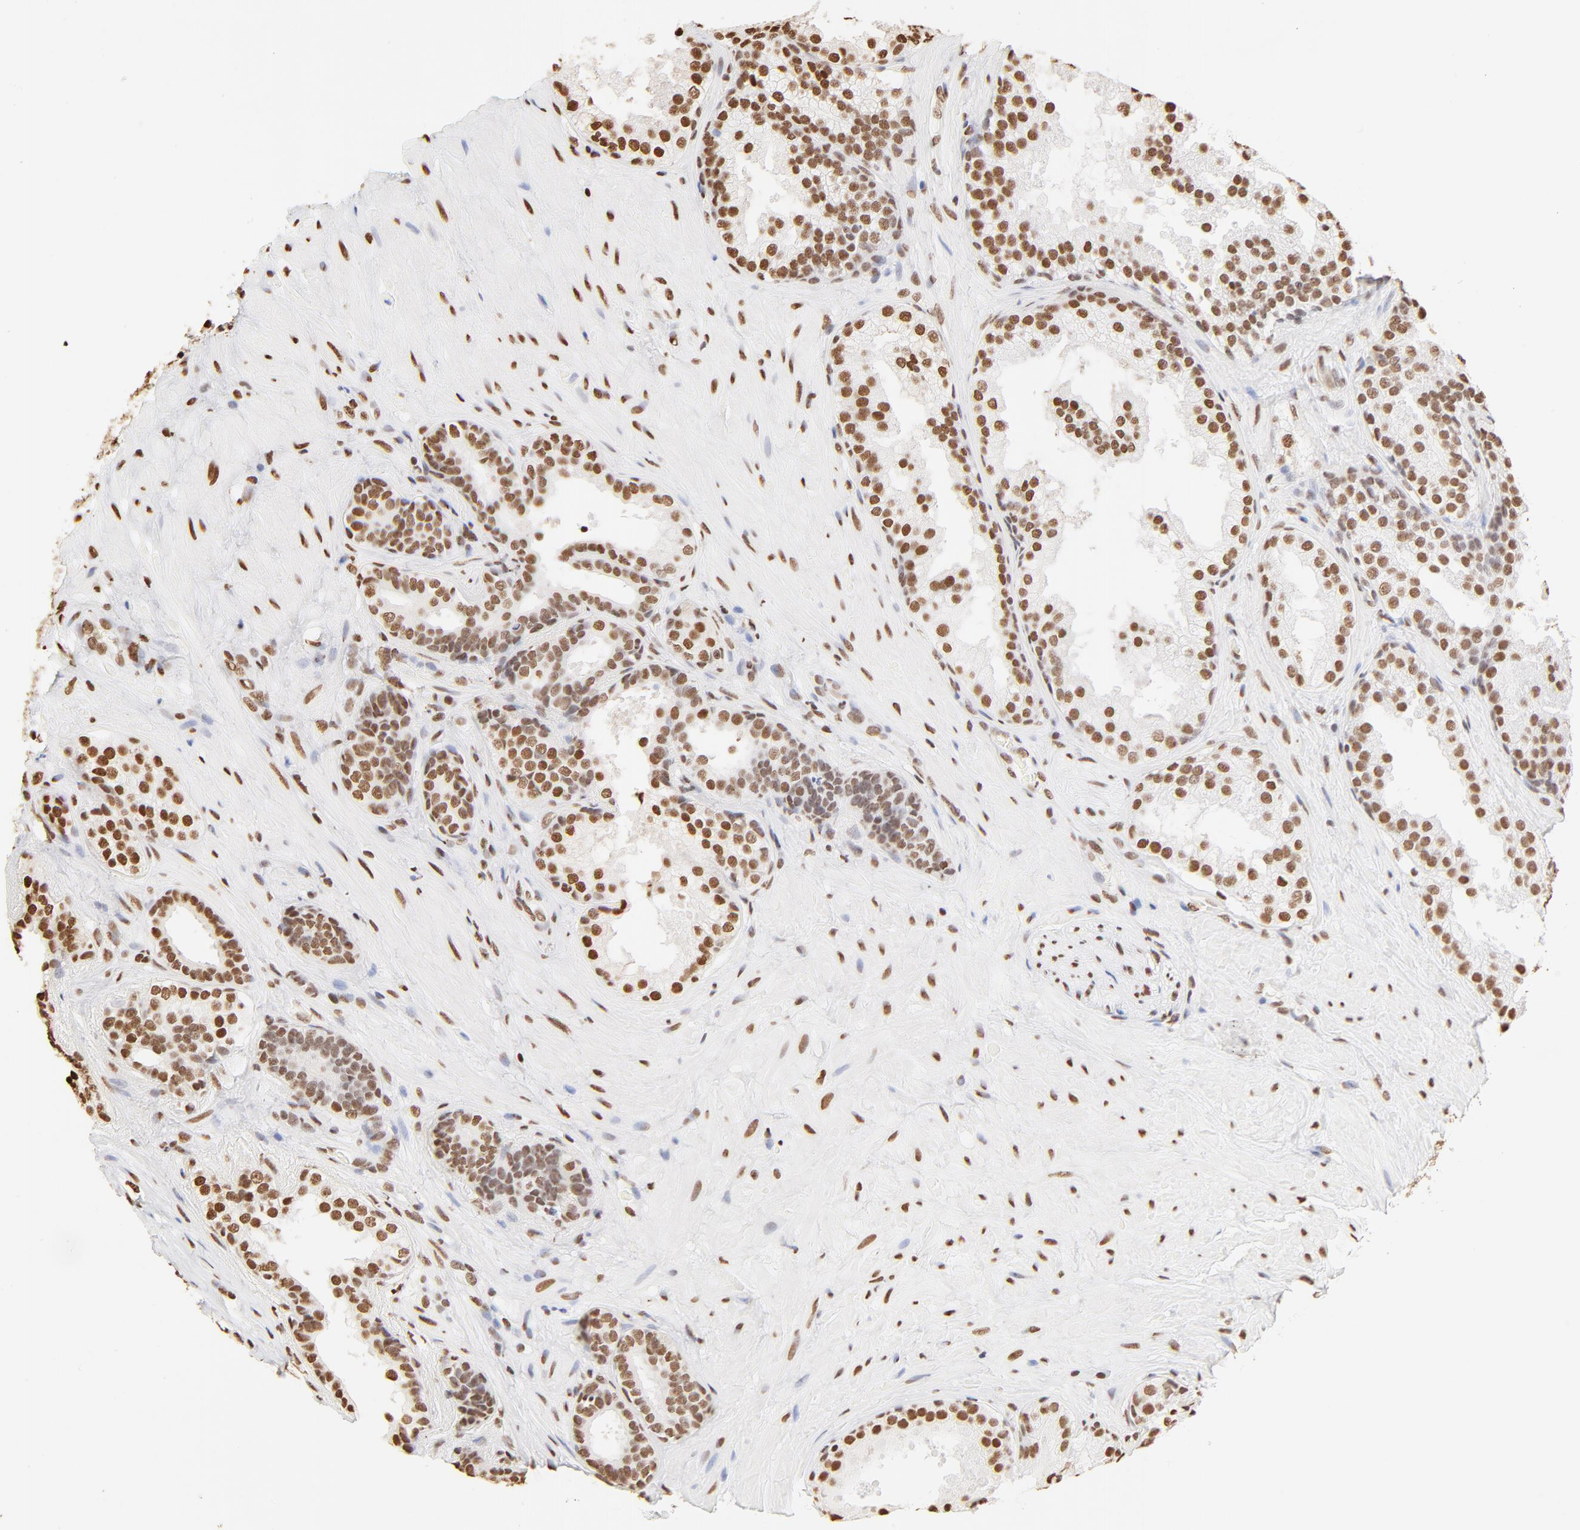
{"staining": {"intensity": "strong", "quantity": ">75%", "location": "nuclear"}, "tissue": "prostate cancer", "cell_type": "Tumor cells", "image_type": "cancer", "snomed": [{"axis": "morphology", "description": "Adenocarcinoma, High grade"}, {"axis": "topography", "description": "Prostate"}], "caption": "Strong nuclear expression is present in about >75% of tumor cells in high-grade adenocarcinoma (prostate).", "gene": "ZNF540", "patient": {"sex": "male", "age": 70}}